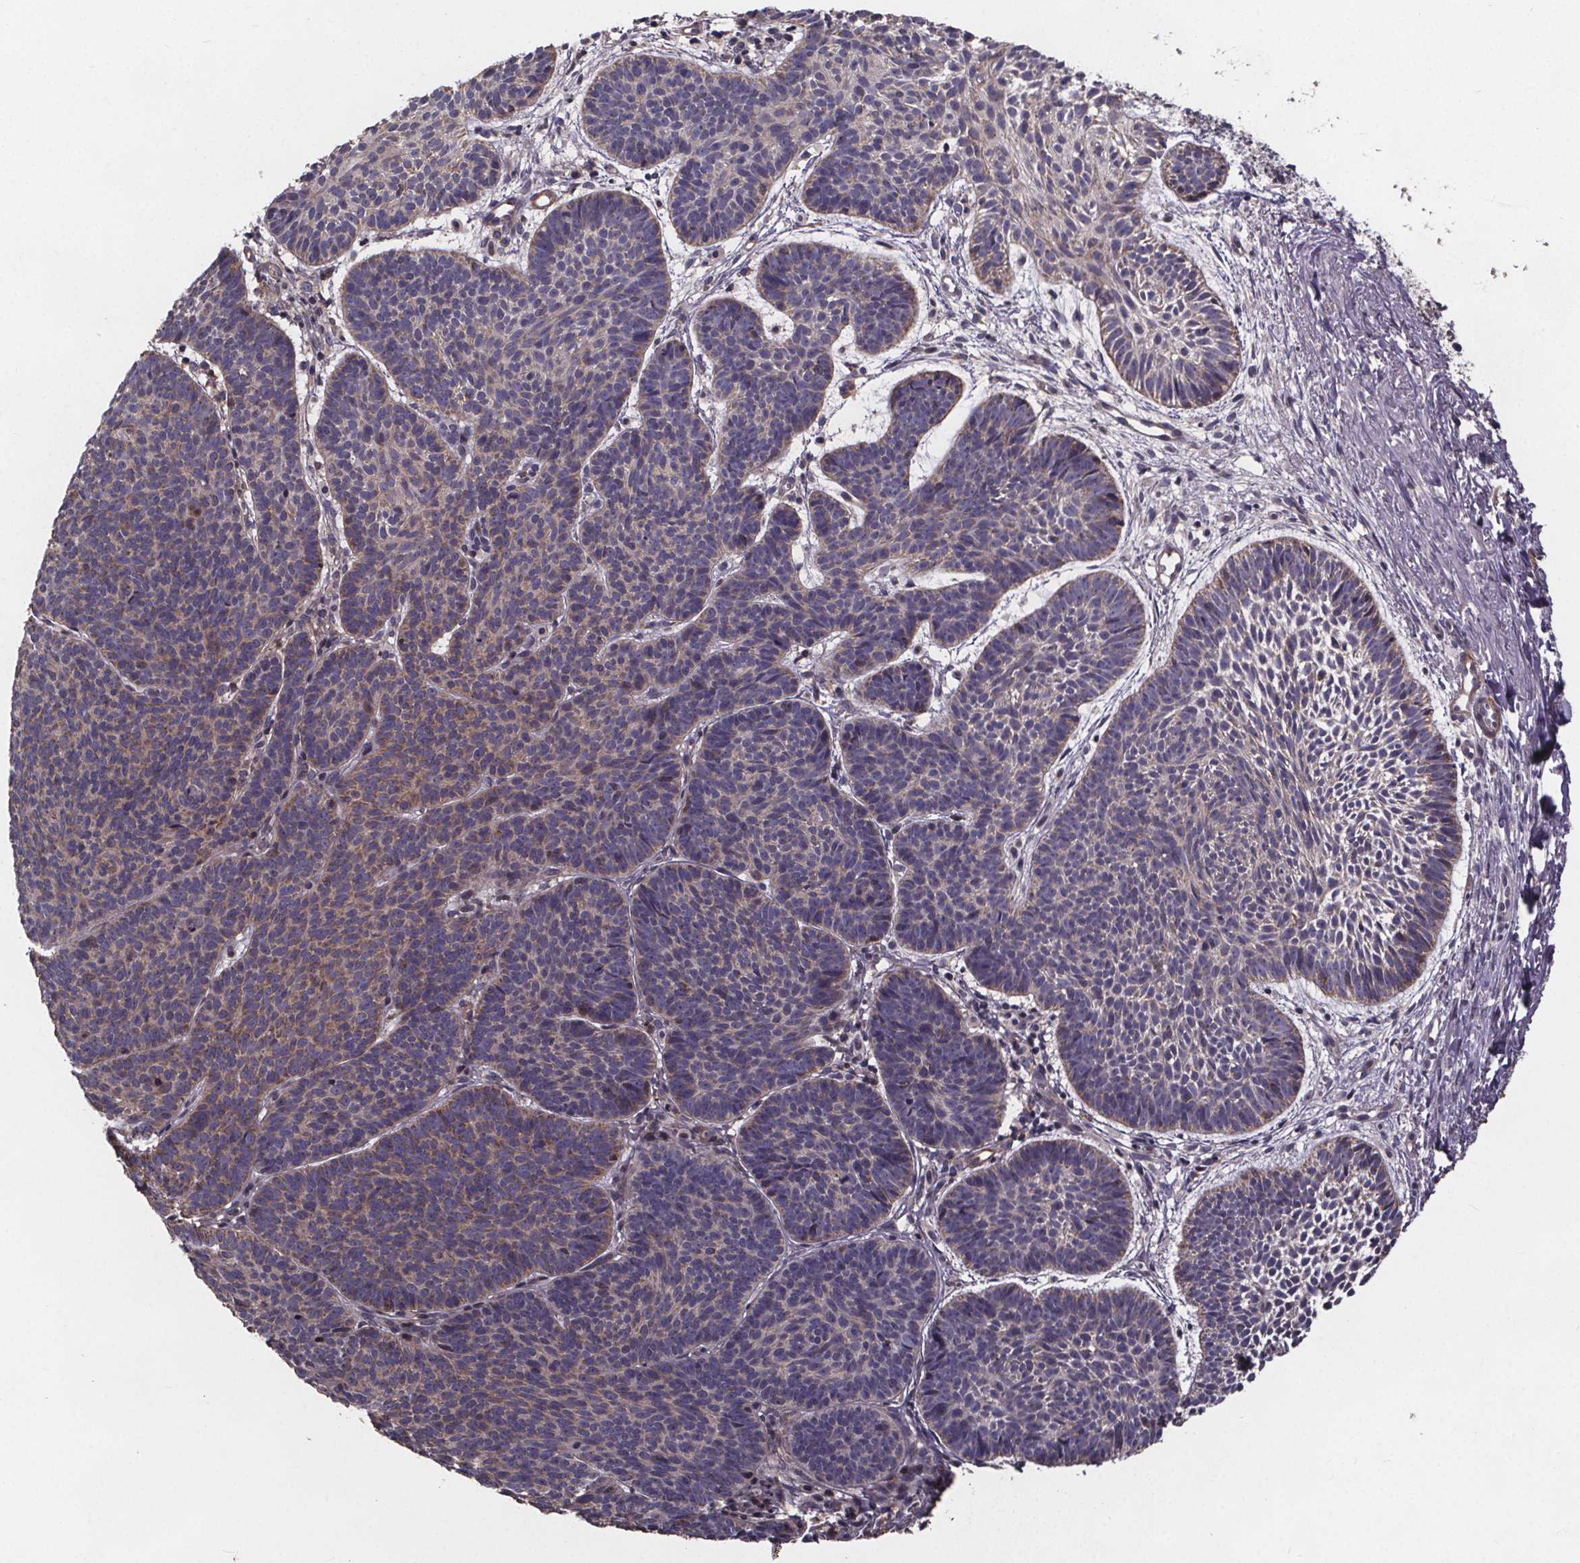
{"staining": {"intensity": "moderate", "quantity": "<25%", "location": "cytoplasmic/membranous"}, "tissue": "skin cancer", "cell_type": "Tumor cells", "image_type": "cancer", "snomed": [{"axis": "morphology", "description": "Basal cell carcinoma"}, {"axis": "topography", "description": "Skin"}], "caption": "Skin cancer stained for a protein (brown) displays moderate cytoplasmic/membranous positive expression in about <25% of tumor cells.", "gene": "YME1L1", "patient": {"sex": "male", "age": 72}}